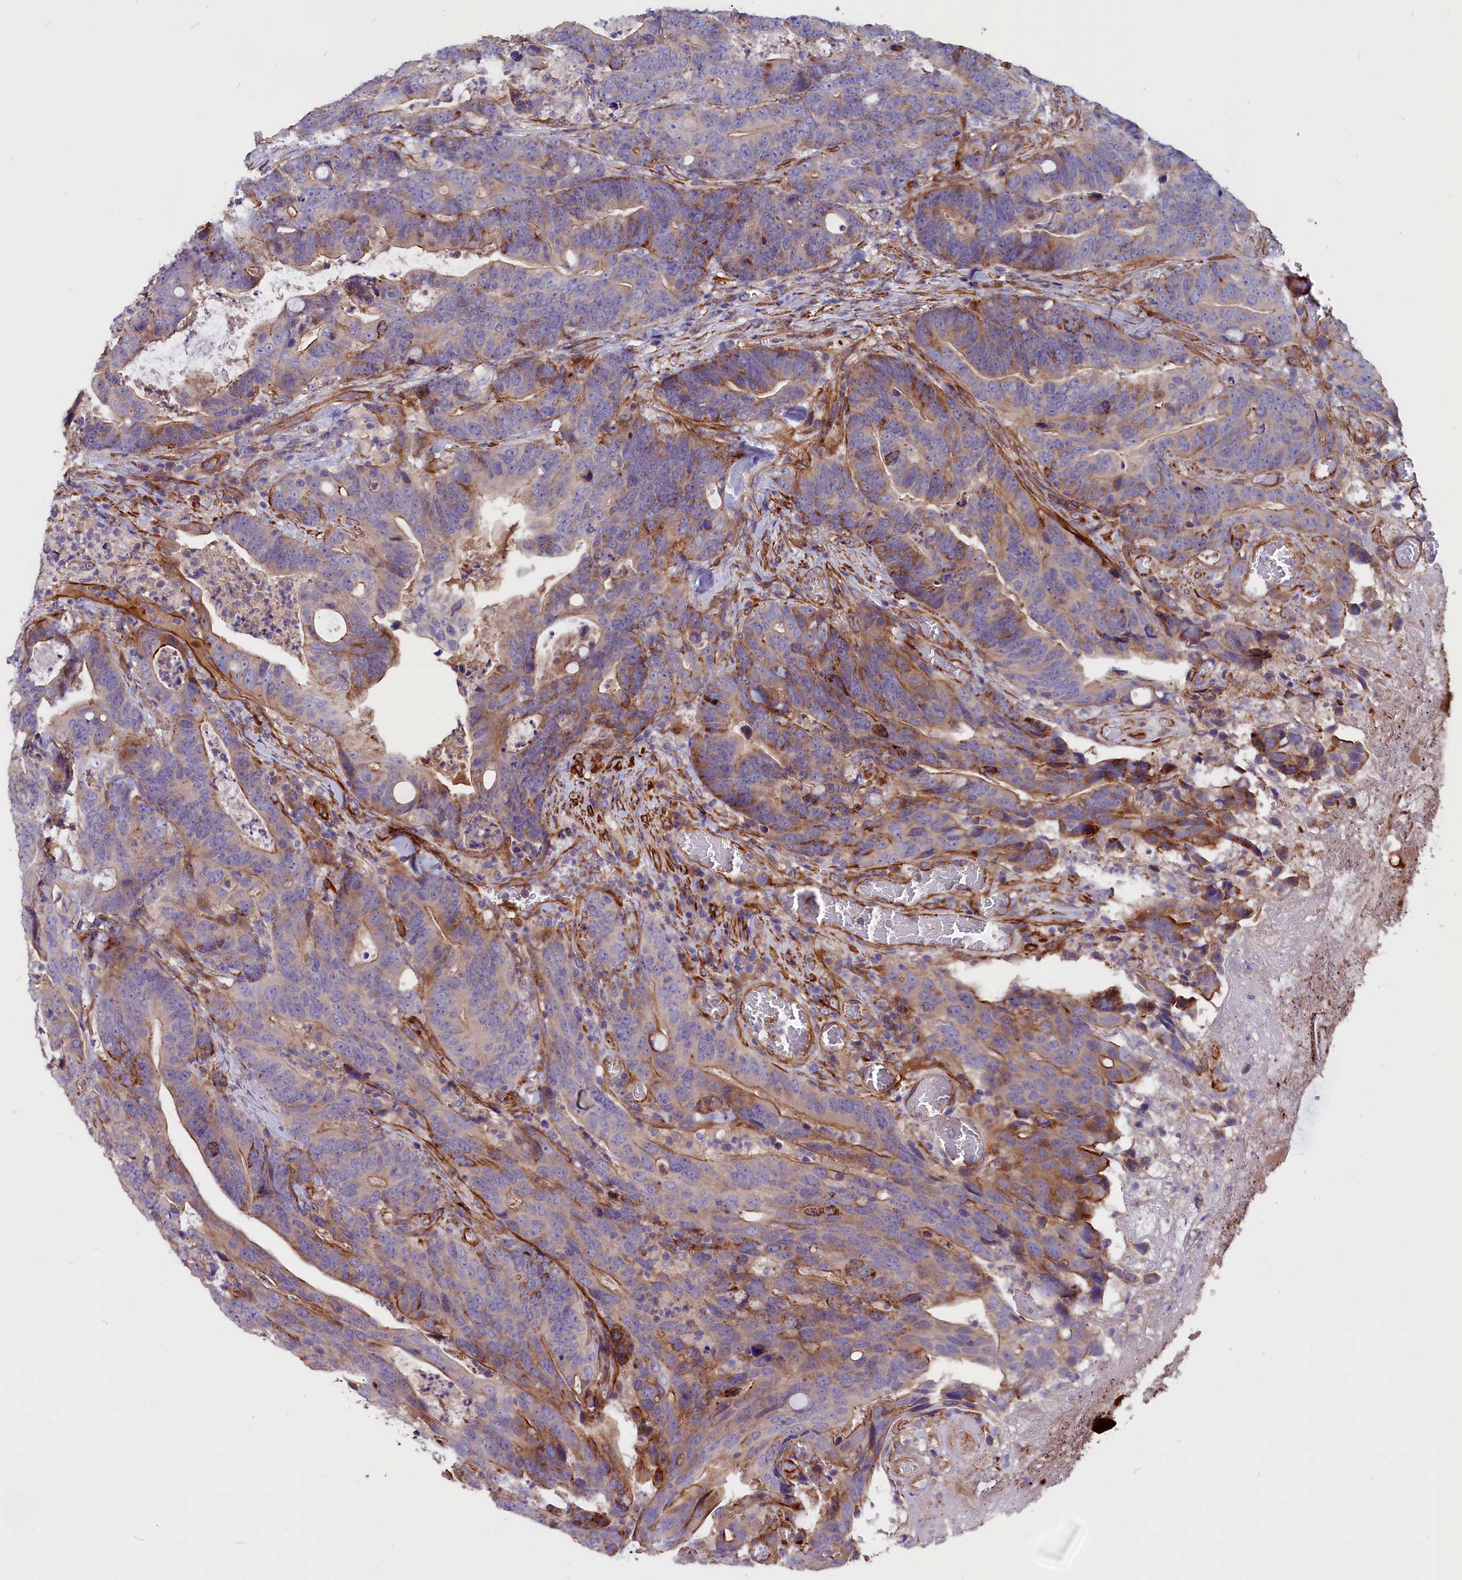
{"staining": {"intensity": "moderate", "quantity": "25%-75%", "location": "cytoplasmic/membranous"}, "tissue": "colorectal cancer", "cell_type": "Tumor cells", "image_type": "cancer", "snomed": [{"axis": "morphology", "description": "Adenocarcinoma, NOS"}, {"axis": "topography", "description": "Colon"}], "caption": "IHC photomicrograph of neoplastic tissue: colorectal cancer stained using immunohistochemistry (IHC) displays medium levels of moderate protein expression localized specifically in the cytoplasmic/membranous of tumor cells, appearing as a cytoplasmic/membranous brown color.", "gene": "ZNF749", "patient": {"sex": "female", "age": 82}}